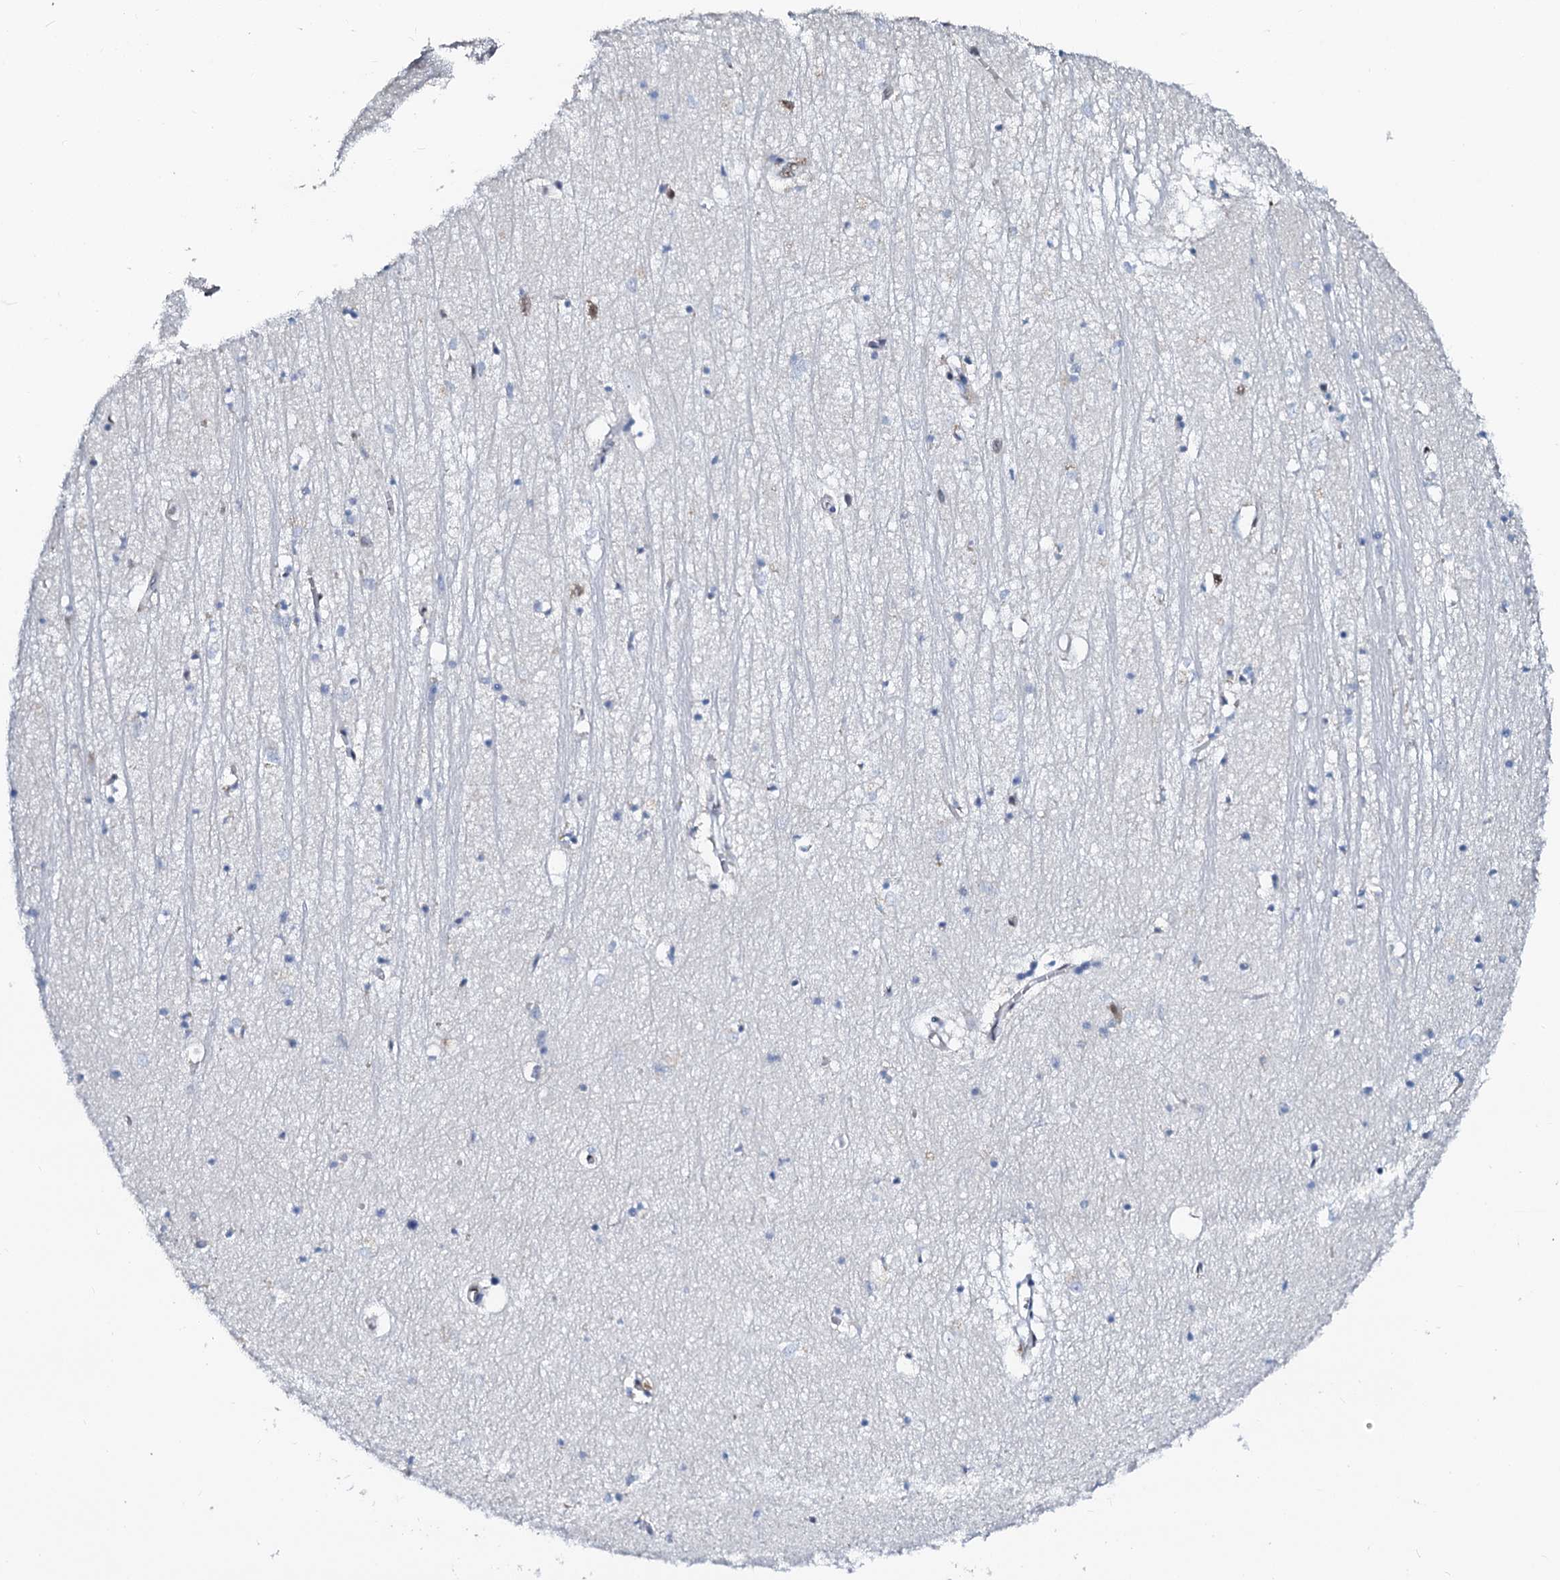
{"staining": {"intensity": "negative", "quantity": "none", "location": "none"}, "tissue": "hippocampus", "cell_type": "Glial cells", "image_type": "normal", "snomed": [{"axis": "morphology", "description": "Normal tissue, NOS"}, {"axis": "topography", "description": "Hippocampus"}], "caption": "Glial cells show no significant positivity in unremarkable hippocampus.", "gene": "SLTM", "patient": {"sex": "female", "age": 64}}